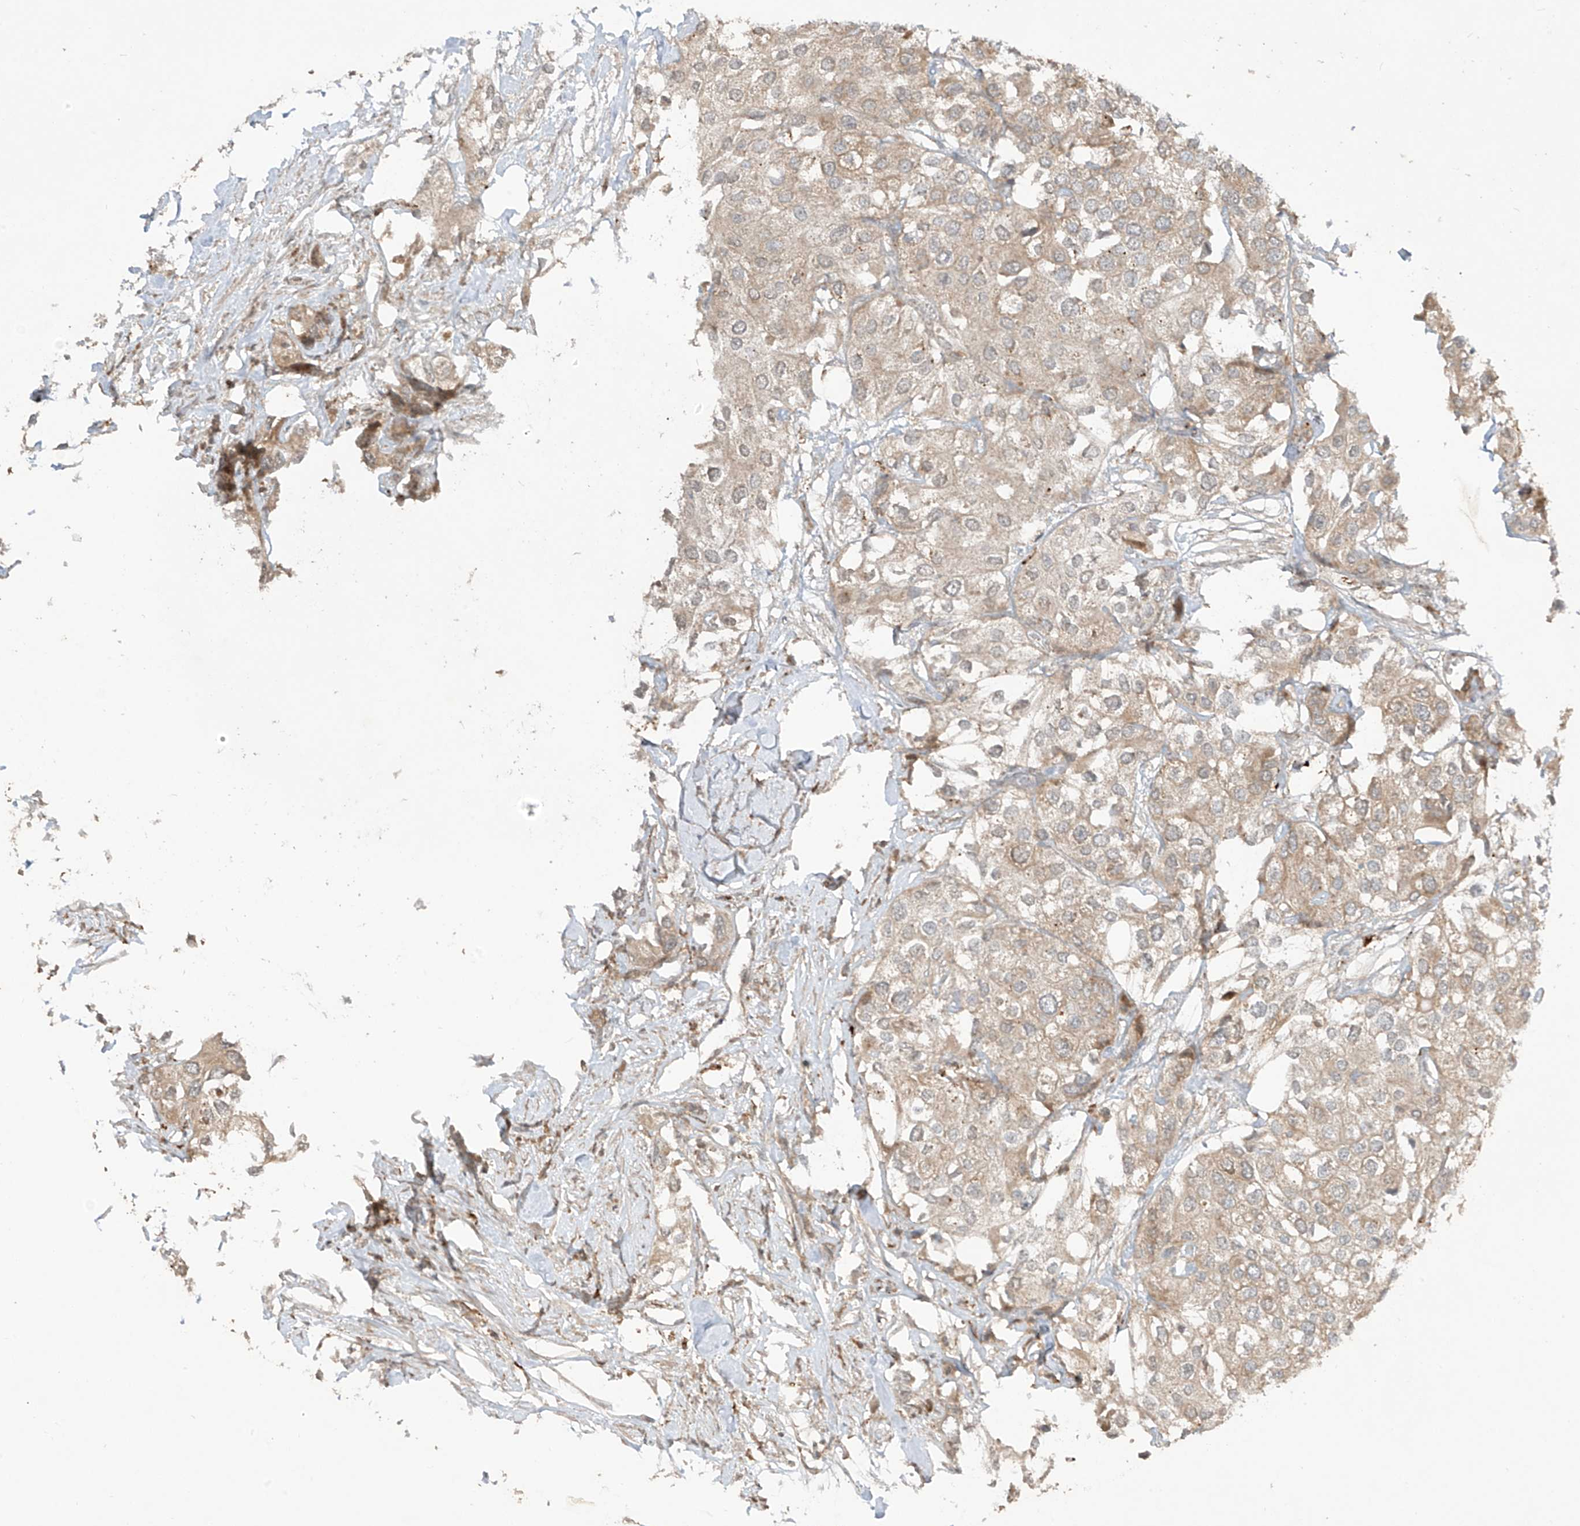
{"staining": {"intensity": "weak", "quantity": ">75%", "location": "cytoplasmic/membranous"}, "tissue": "urothelial cancer", "cell_type": "Tumor cells", "image_type": "cancer", "snomed": [{"axis": "morphology", "description": "Urothelial carcinoma, High grade"}, {"axis": "topography", "description": "Urinary bladder"}], "caption": "High-power microscopy captured an immunohistochemistry image of urothelial carcinoma (high-grade), revealing weak cytoplasmic/membranous expression in about >75% of tumor cells.", "gene": "LDAH", "patient": {"sex": "male", "age": 64}}